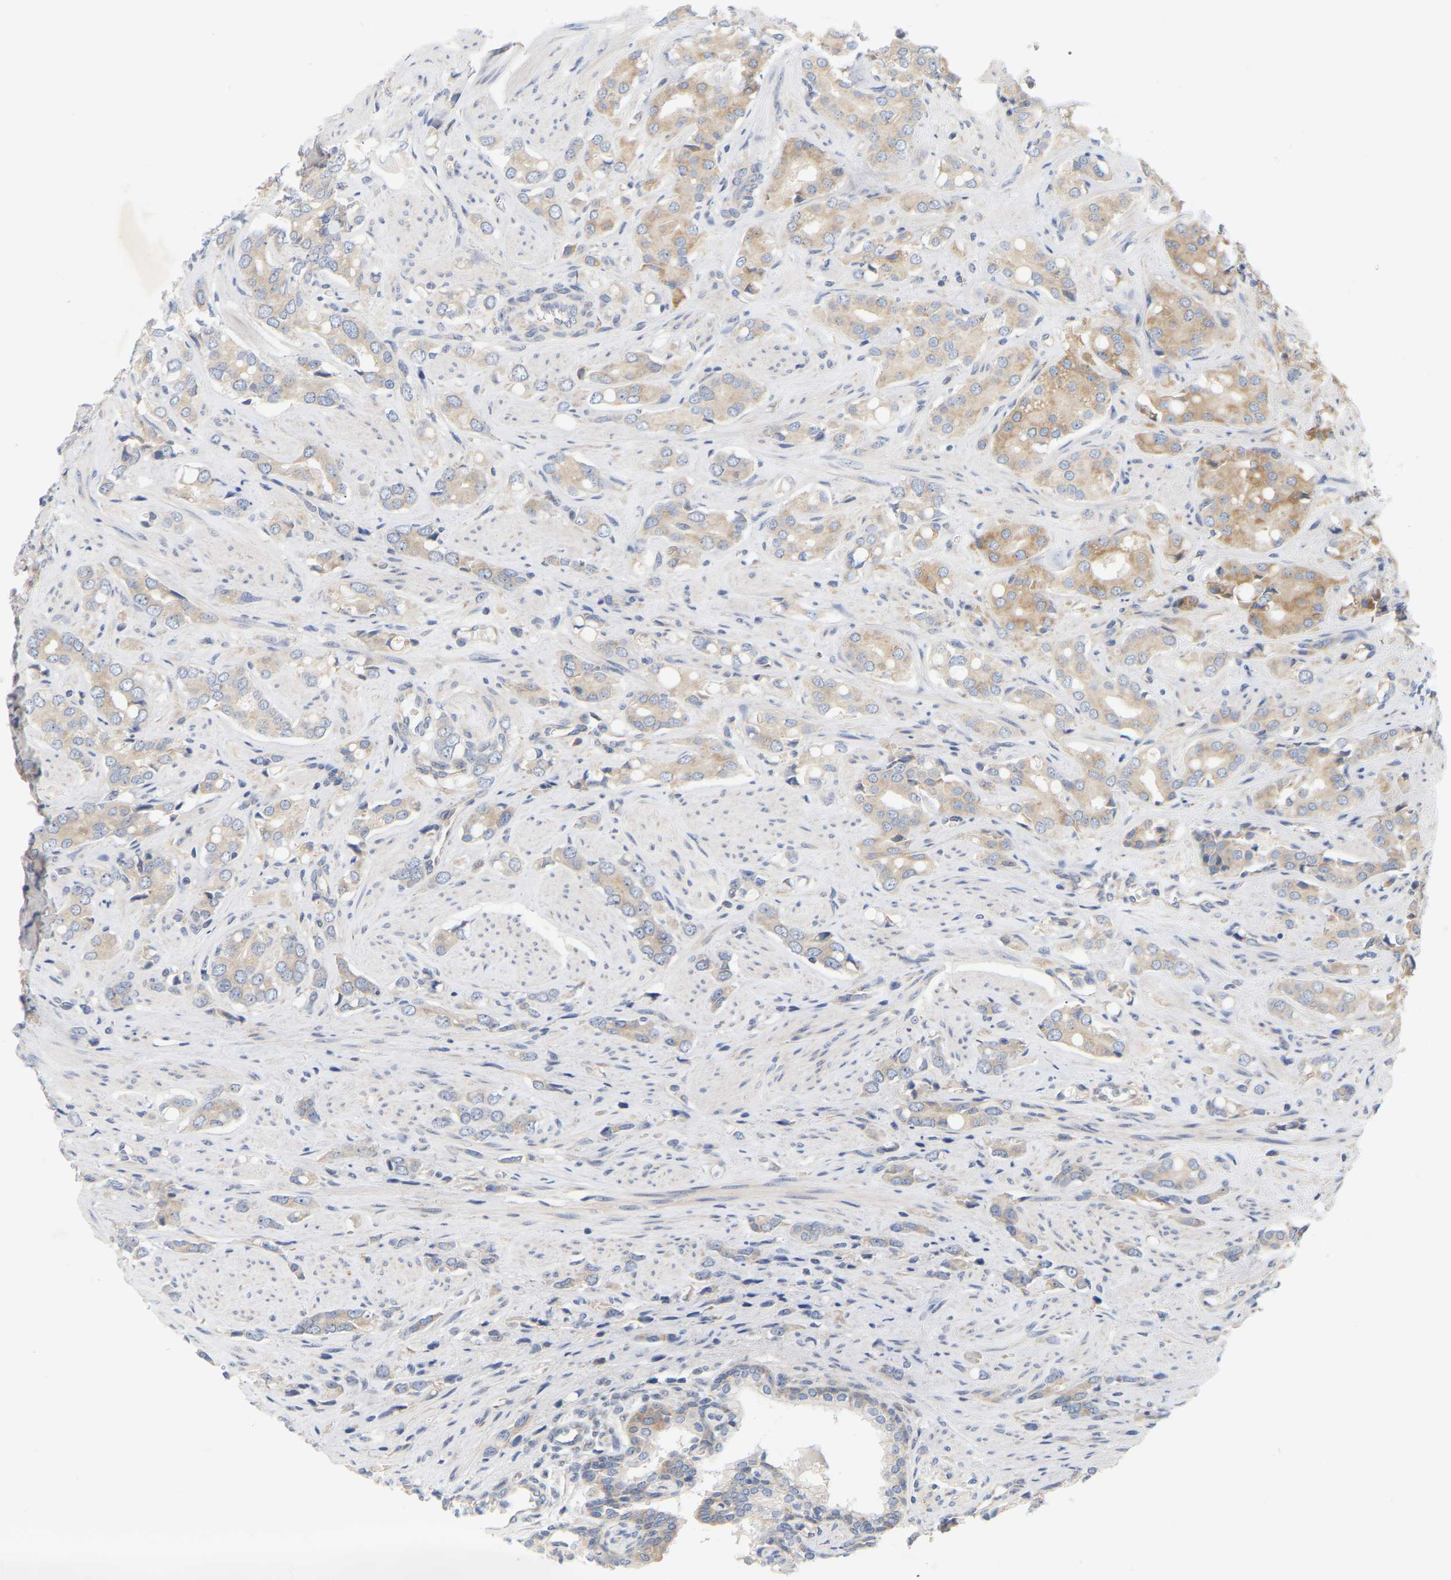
{"staining": {"intensity": "weak", "quantity": ">75%", "location": "cytoplasmic/membranous"}, "tissue": "prostate cancer", "cell_type": "Tumor cells", "image_type": "cancer", "snomed": [{"axis": "morphology", "description": "Adenocarcinoma, High grade"}, {"axis": "topography", "description": "Prostate"}], "caption": "Adenocarcinoma (high-grade) (prostate) was stained to show a protein in brown. There is low levels of weak cytoplasmic/membranous expression in approximately >75% of tumor cells.", "gene": "MINDY4", "patient": {"sex": "male", "age": 52}}